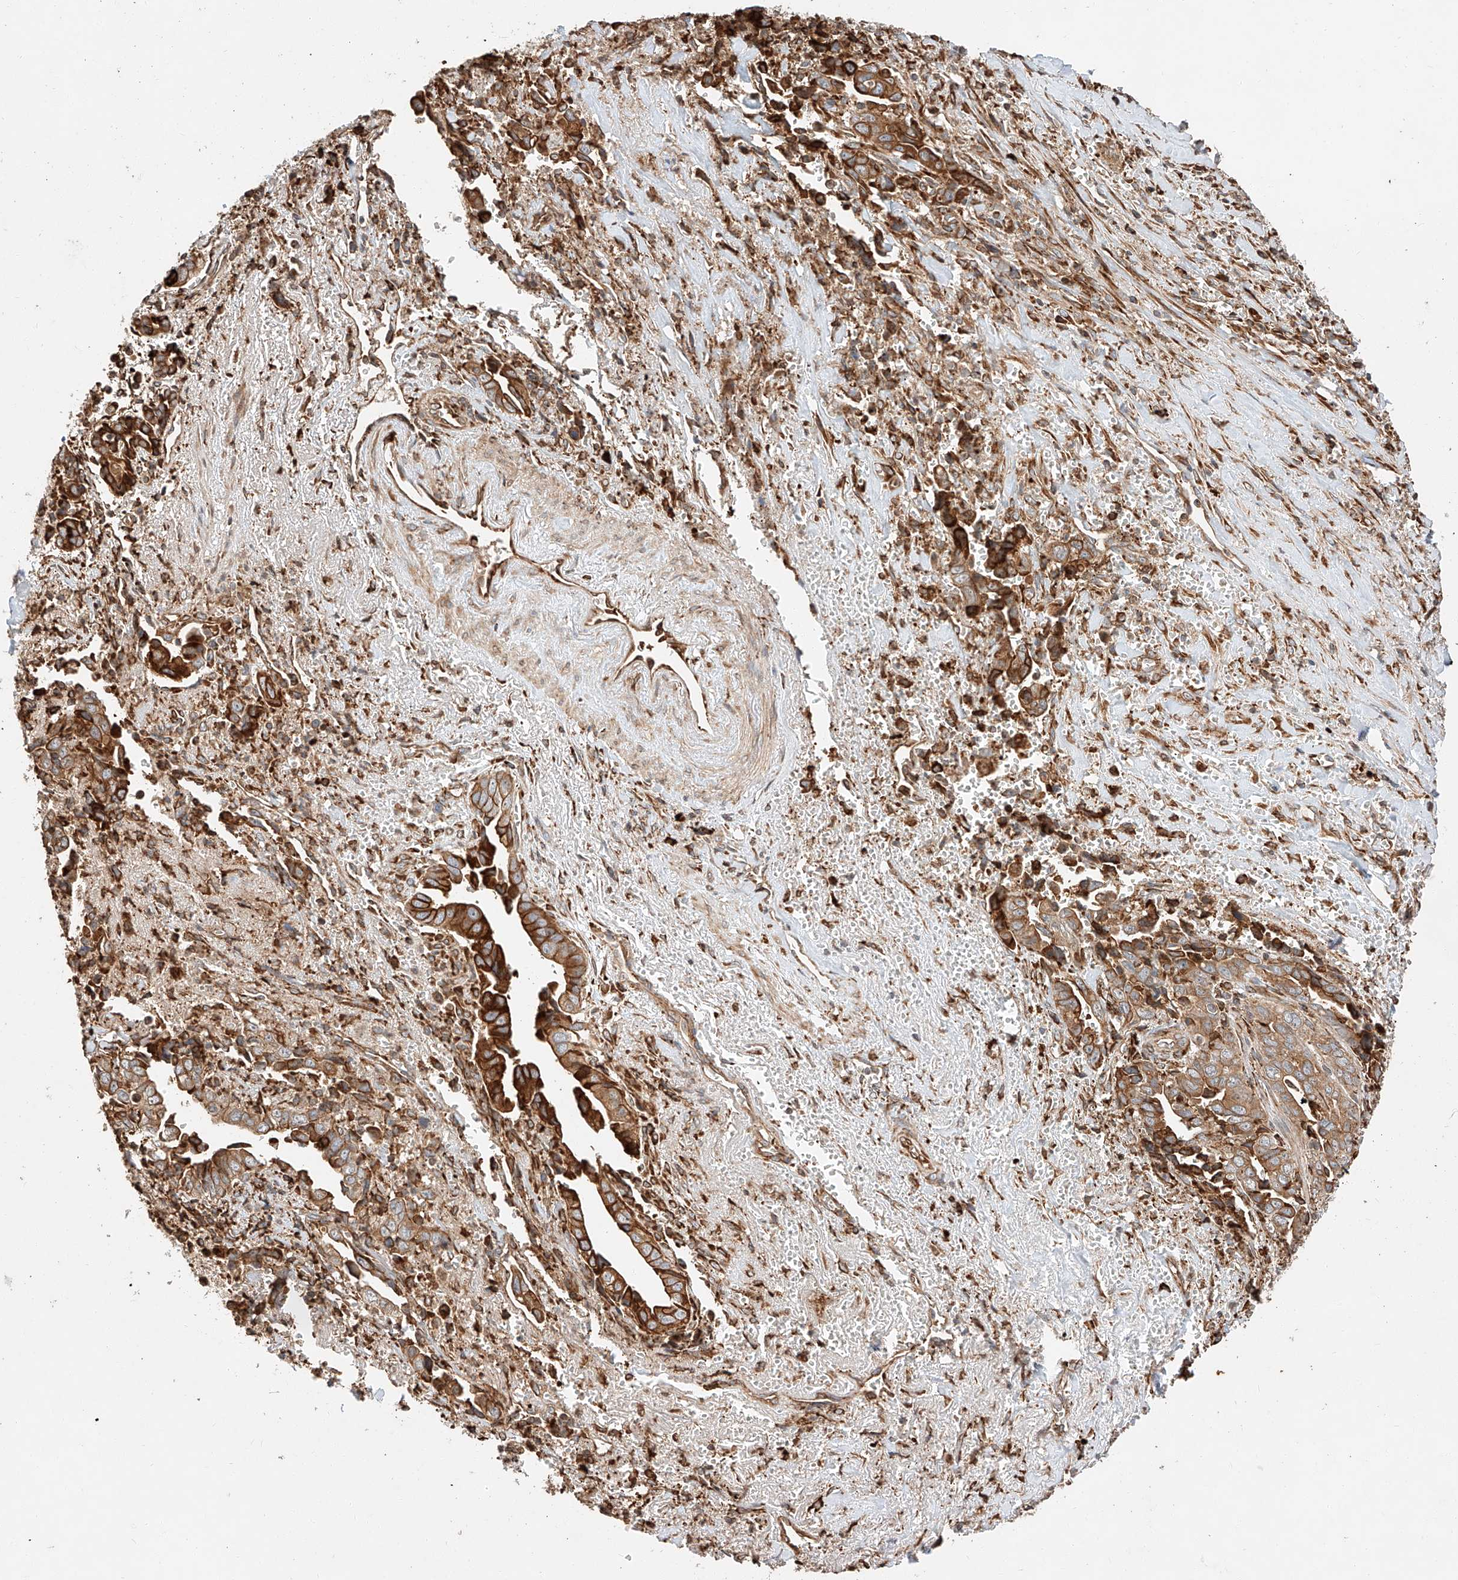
{"staining": {"intensity": "strong", "quantity": ">75%", "location": "cytoplasmic/membranous"}, "tissue": "liver cancer", "cell_type": "Tumor cells", "image_type": "cancer", "snomed": [{"axis": "morphology", "description": "Cholangiocarcinoma"}, {"axis": "topography", "description": "Liver"}], "caption": "Protein expression analysis of cholangiocarcinoma (liver) demonstrates strong cytoplasmic/membranous expression in about >75% of tumor cells.", "gene": "ZNF84", "patient": {"sex": "female", "age": 79}}